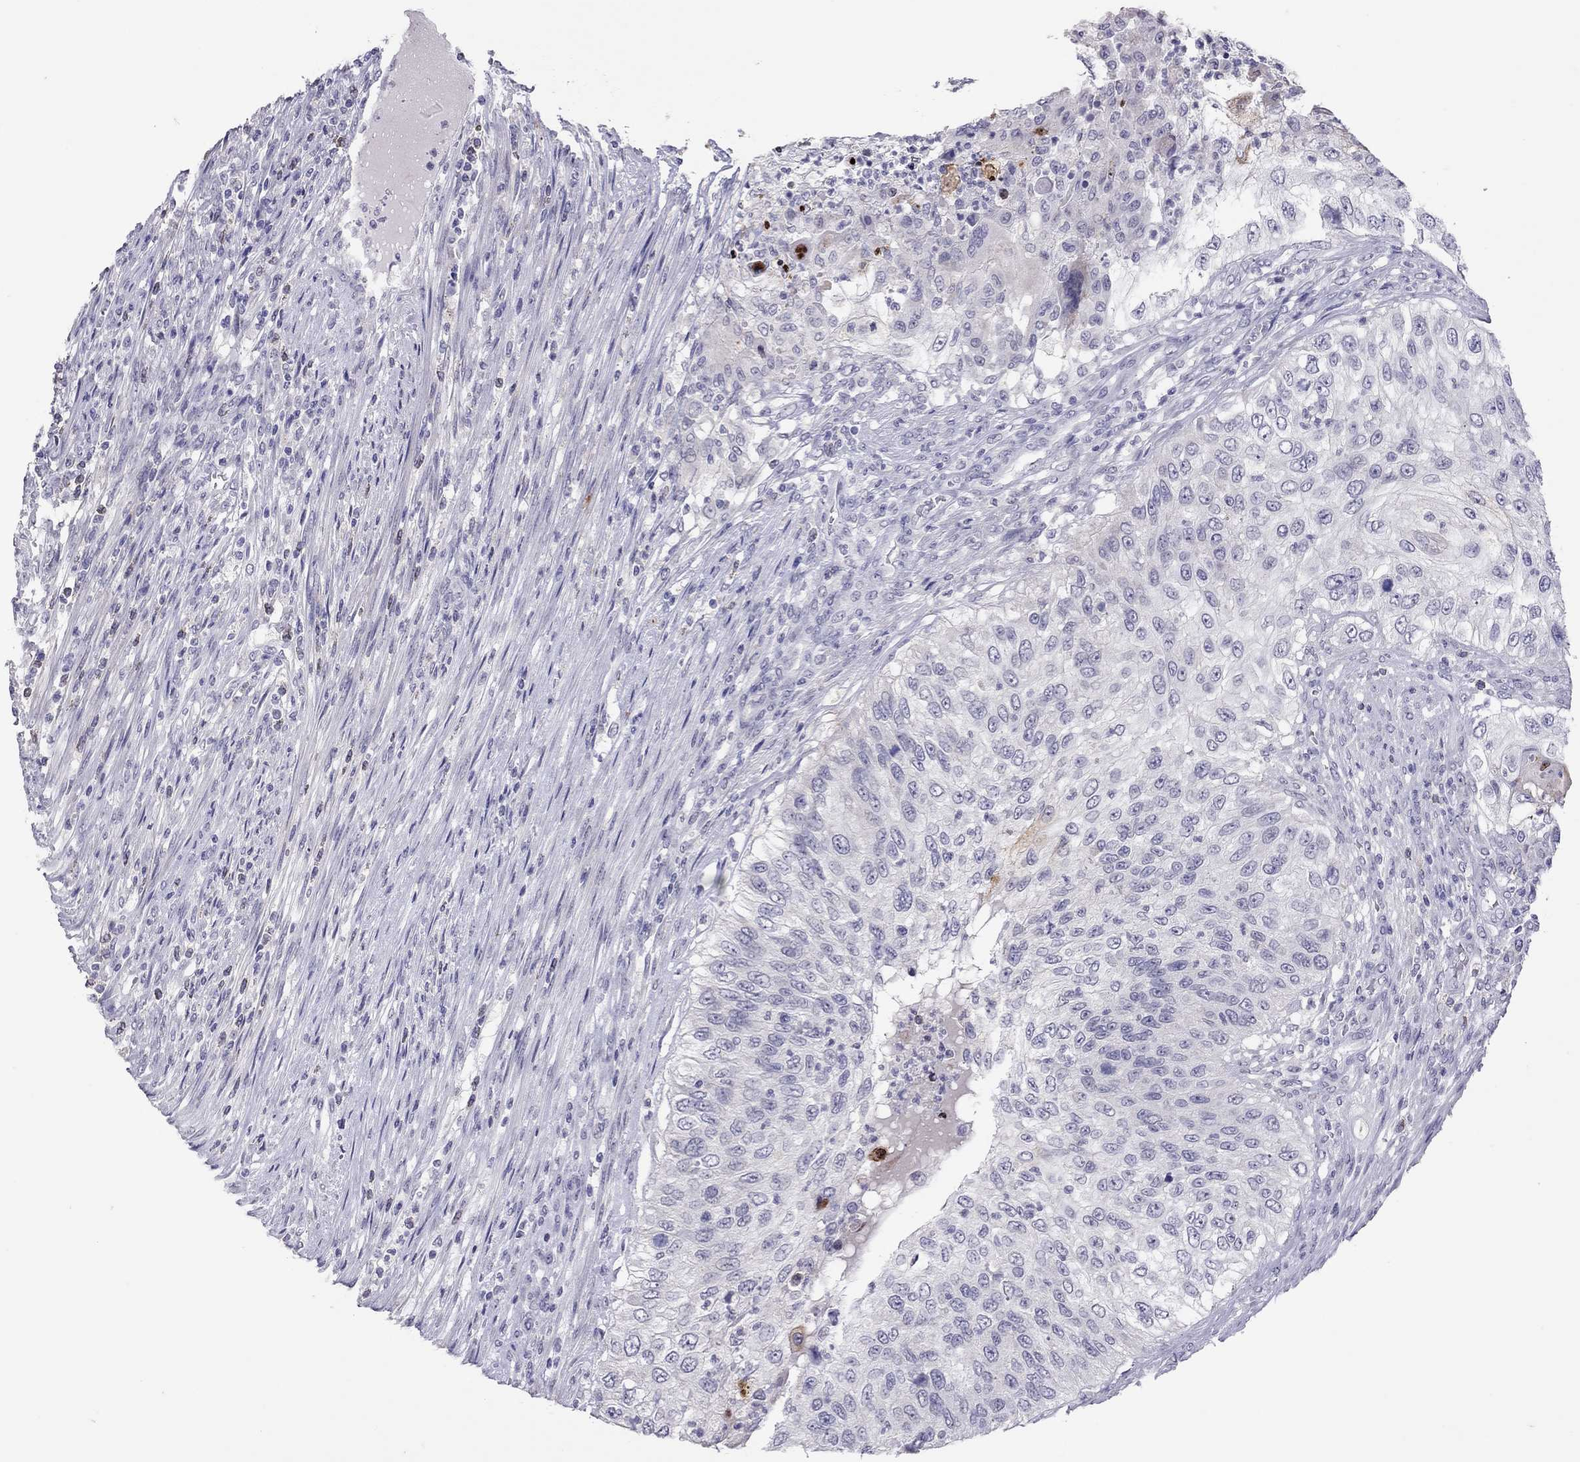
{"staining": {"intensity": "negative", "quantity": "none", "location": "none"}, "tissue": "urothelial cancer", "cell_type": "Tumor cells", "image_type": "cancer", "snomed": [{"axis": "morphology", "description": "Urothelial carcinoma, High grade"}, {"axis": "topography", "description": "Urinary bladder"}], "caption": "Immunohistochemistry image of neoplastic tissue: human high-grade urothelial carcinoma stained with DAB (3,3'-diaminobenzidine) exhibits no significant protein staining in tumor cells. Nuclei are stained in blue.", "gene": "SLAMF1", "patient": {"sex": "female", "age": 60}}